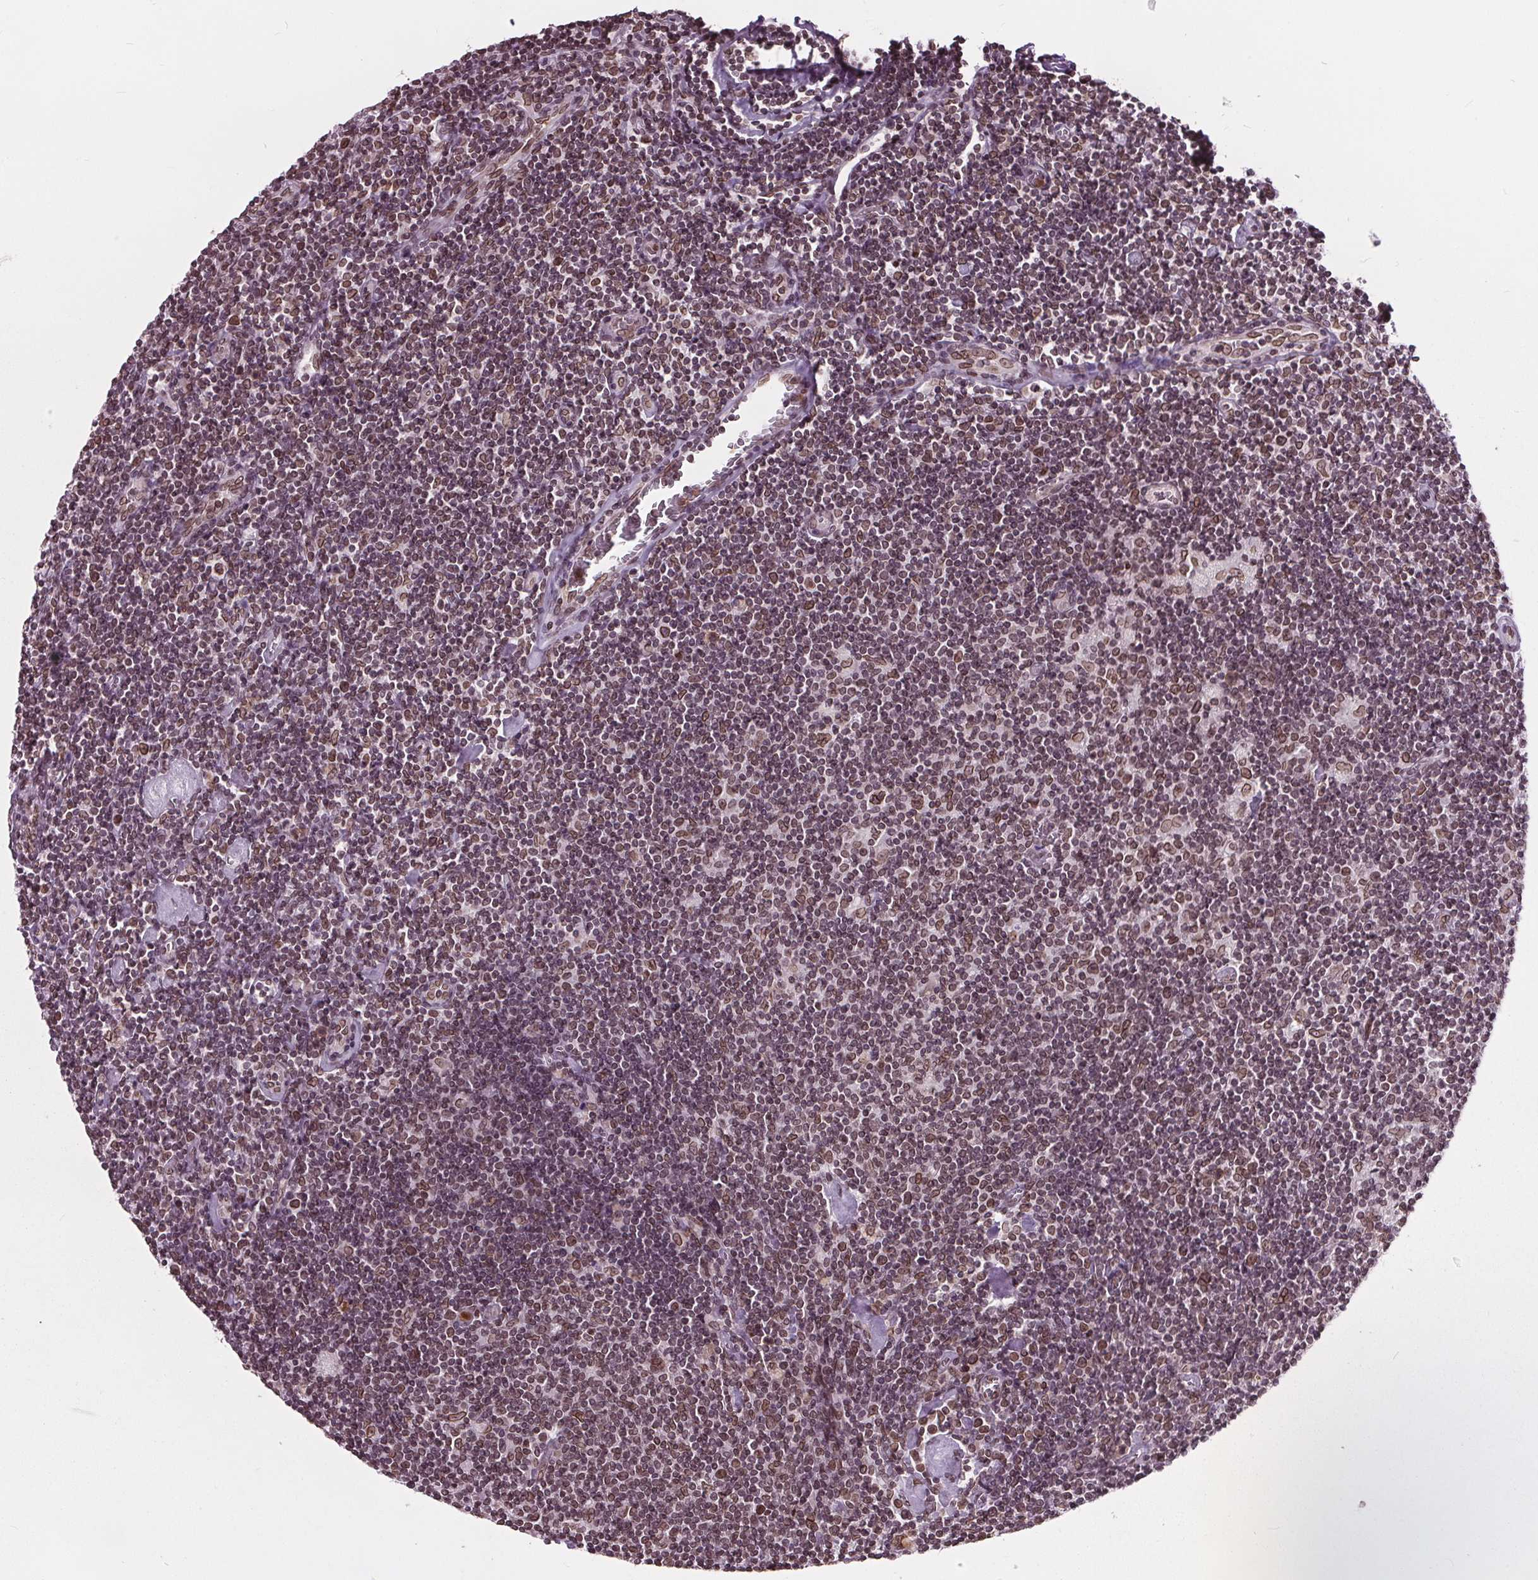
{"staining": {"intensity": "moderate", "quantity": ">75%", "location": "nuclear"}, "tissue": "lymphoma", "cell_type": "Tumor cells", "image_type": "cancer", "snomed": [{"axis": "morphology", "description": "Hodgkin's disease, NOS"}, {"axis": "topography", "description": "Lymph node"}], "caption": "A photomicrograph of Hodgkin's disease stained for a protein shows moderate nuclear brown staining in tumor cells. (Stains: DAB (3,3'-diaminobenzidine) in brown, nuclei in blue, Microscopy: brightfield microscopy at high magnification).", "gene": "TTC39C", "patient": {"sex": "male", "age": 40}}